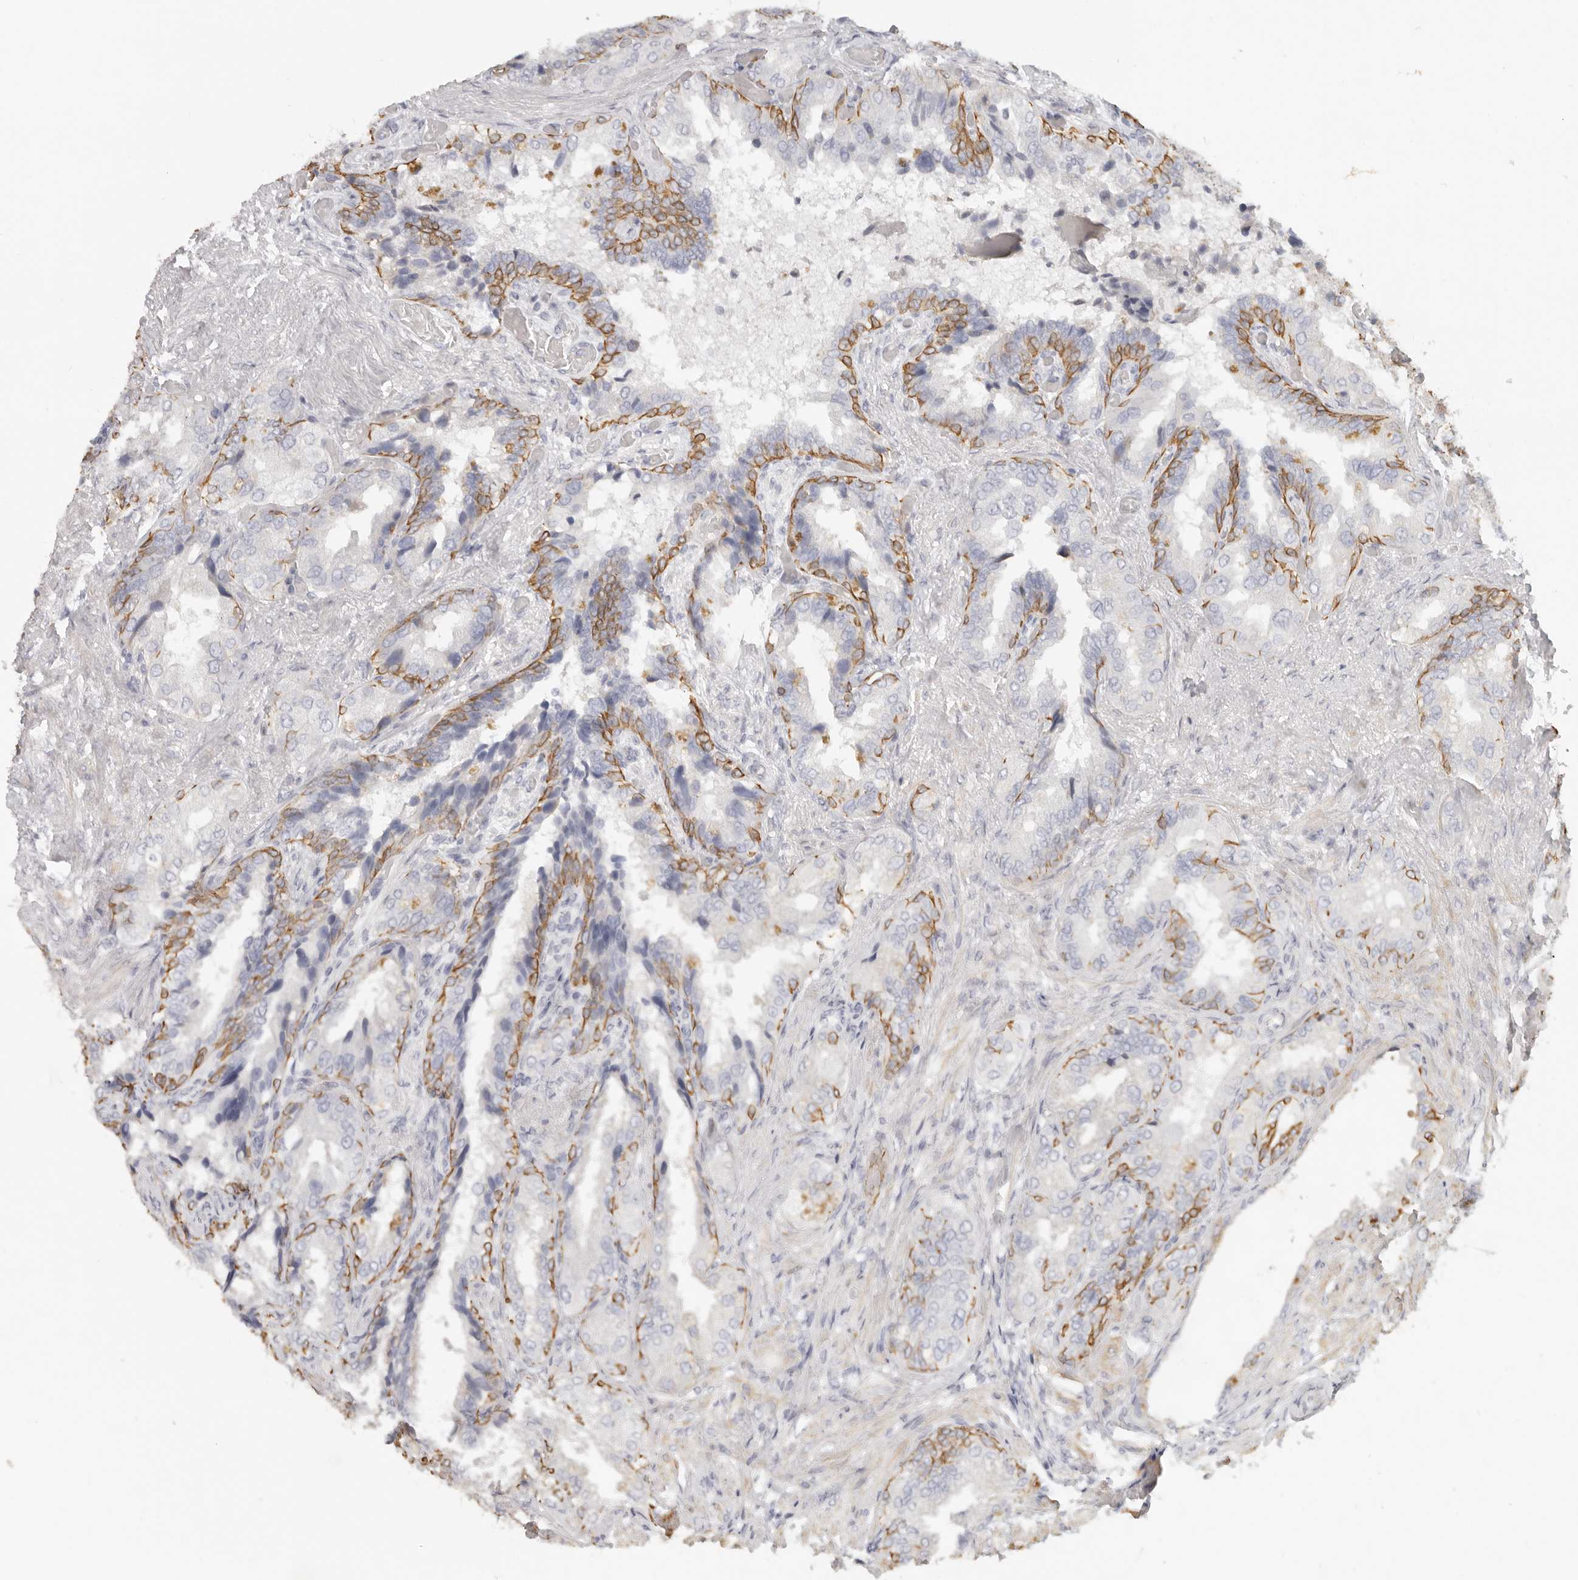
{"staining": {"intensity": "strong", "quantity": "<25%", "location": "cytoplasmic/membranous"}, "tissue": "seminal vesicle", "cell_type": "Glandular cells", "image_type": "normal", "snomed": [{"axis": "morphology", "description": "Normal tissue, NOS"}, {"axis": "topography", "description": "Seminal veicle"}, {"axis": "topography", "description": "Peripheral nerve tissue"}], "caption": "IHC staining of normal seminal vesicle, which exhibits medium levels of strong cytoplasmic/membranous positivity in approximately <25% of glandular cells indicating strong cytoplasmic/membranous protein staining. The staining was performed using DAB (brown) for protein detection and nuclei were counterstained in hematoxylin (blue).", "gene": "RXFP1", "patient": {"sex": "male", "age": 63}}